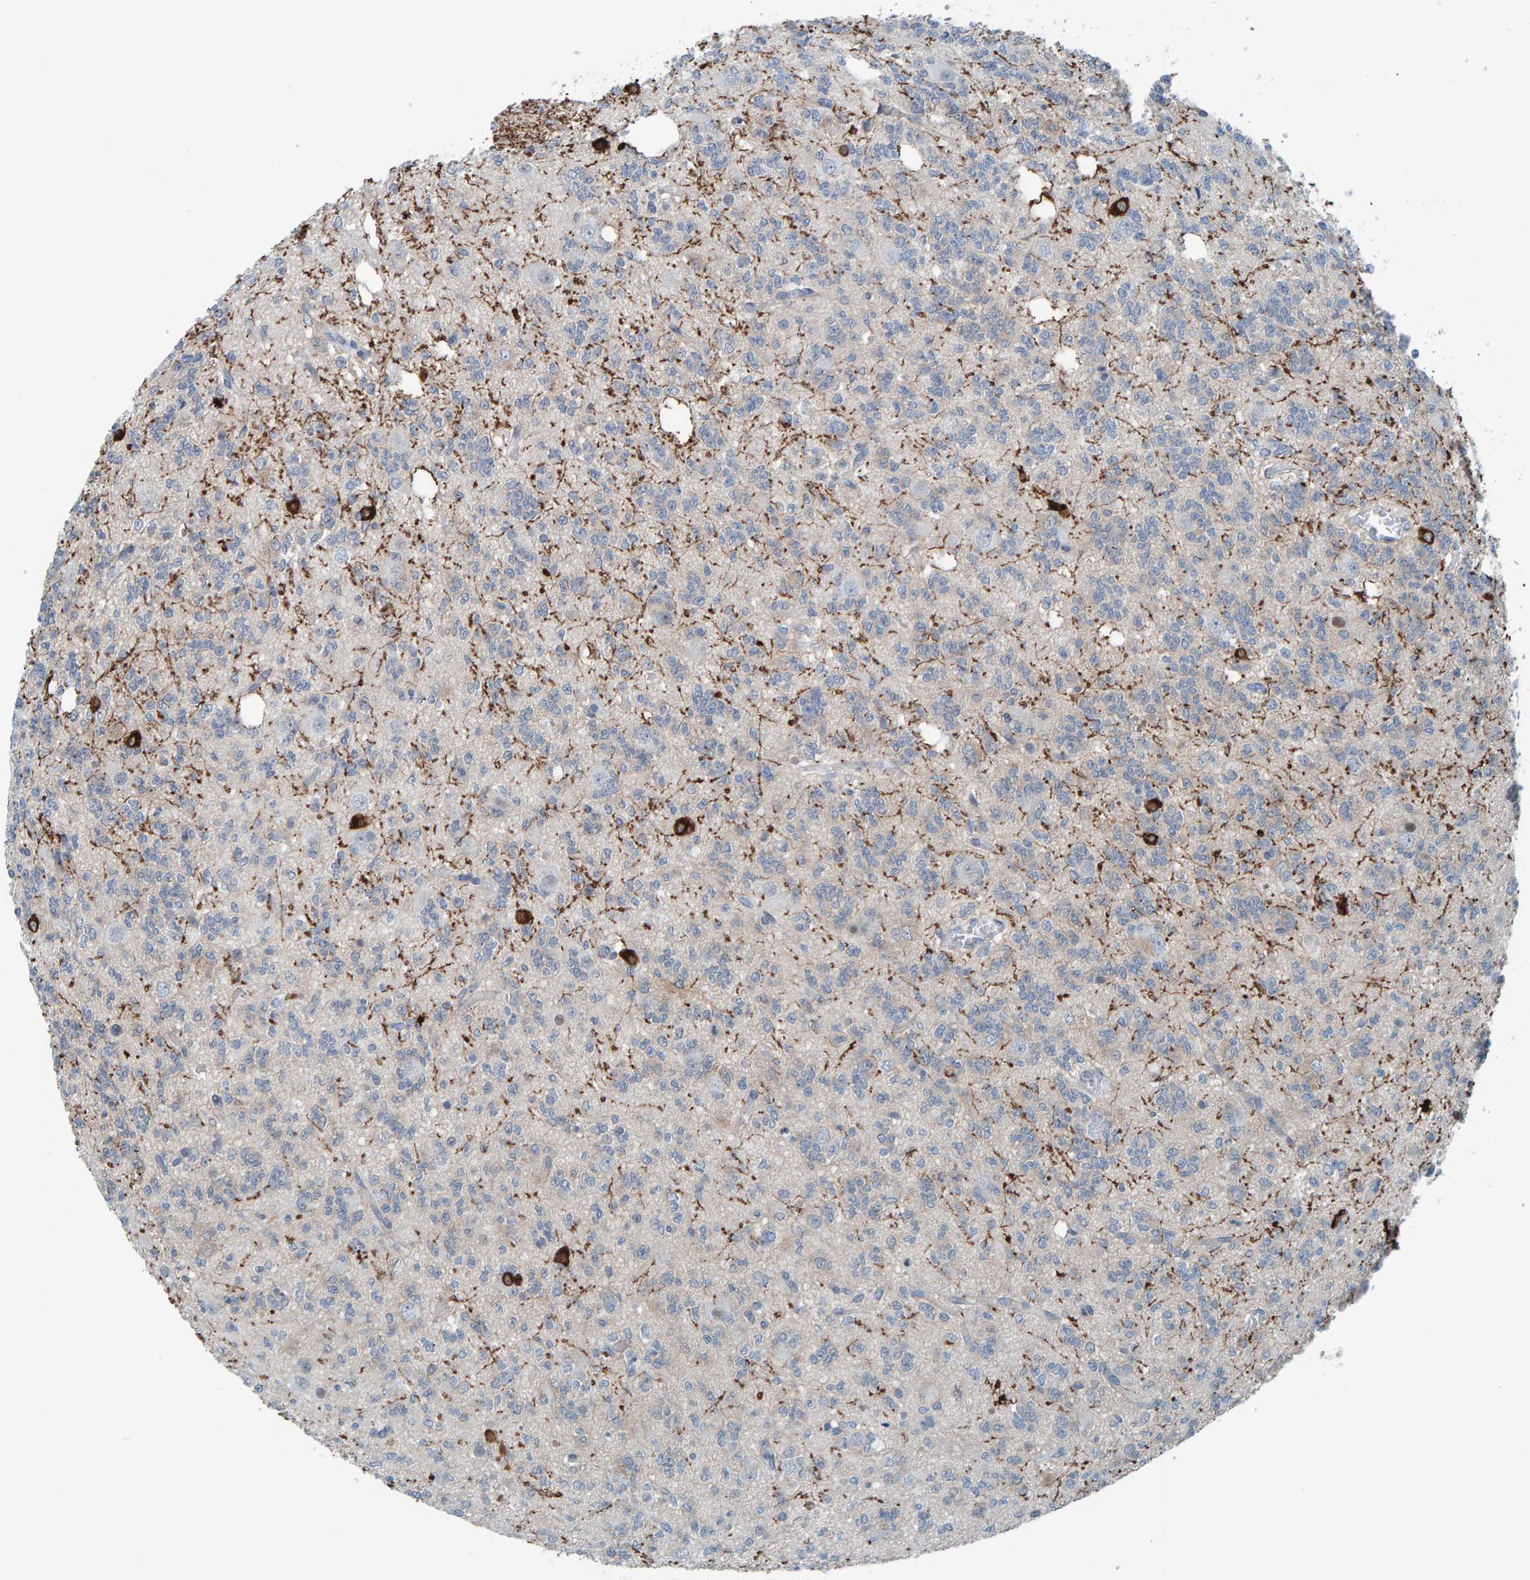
{"staining": {"intensity": "negative", "quantity": "none", "location": "none"}, "tissue": "glioma", "cell_type": "Tumor cells", "image_type": "cancer", "snomed": [{"axis": "morphology", "description": "Glioma, malignant, Low grade"}, {"axis": "topography", "description": "Brain"}], "caption": "The immunohistochemistry (IHC) micrograph has no significant positivity in tumor cells of glioma tissue.", "gene": "CNP", "patient": {"sex": "male", "age": 38}}